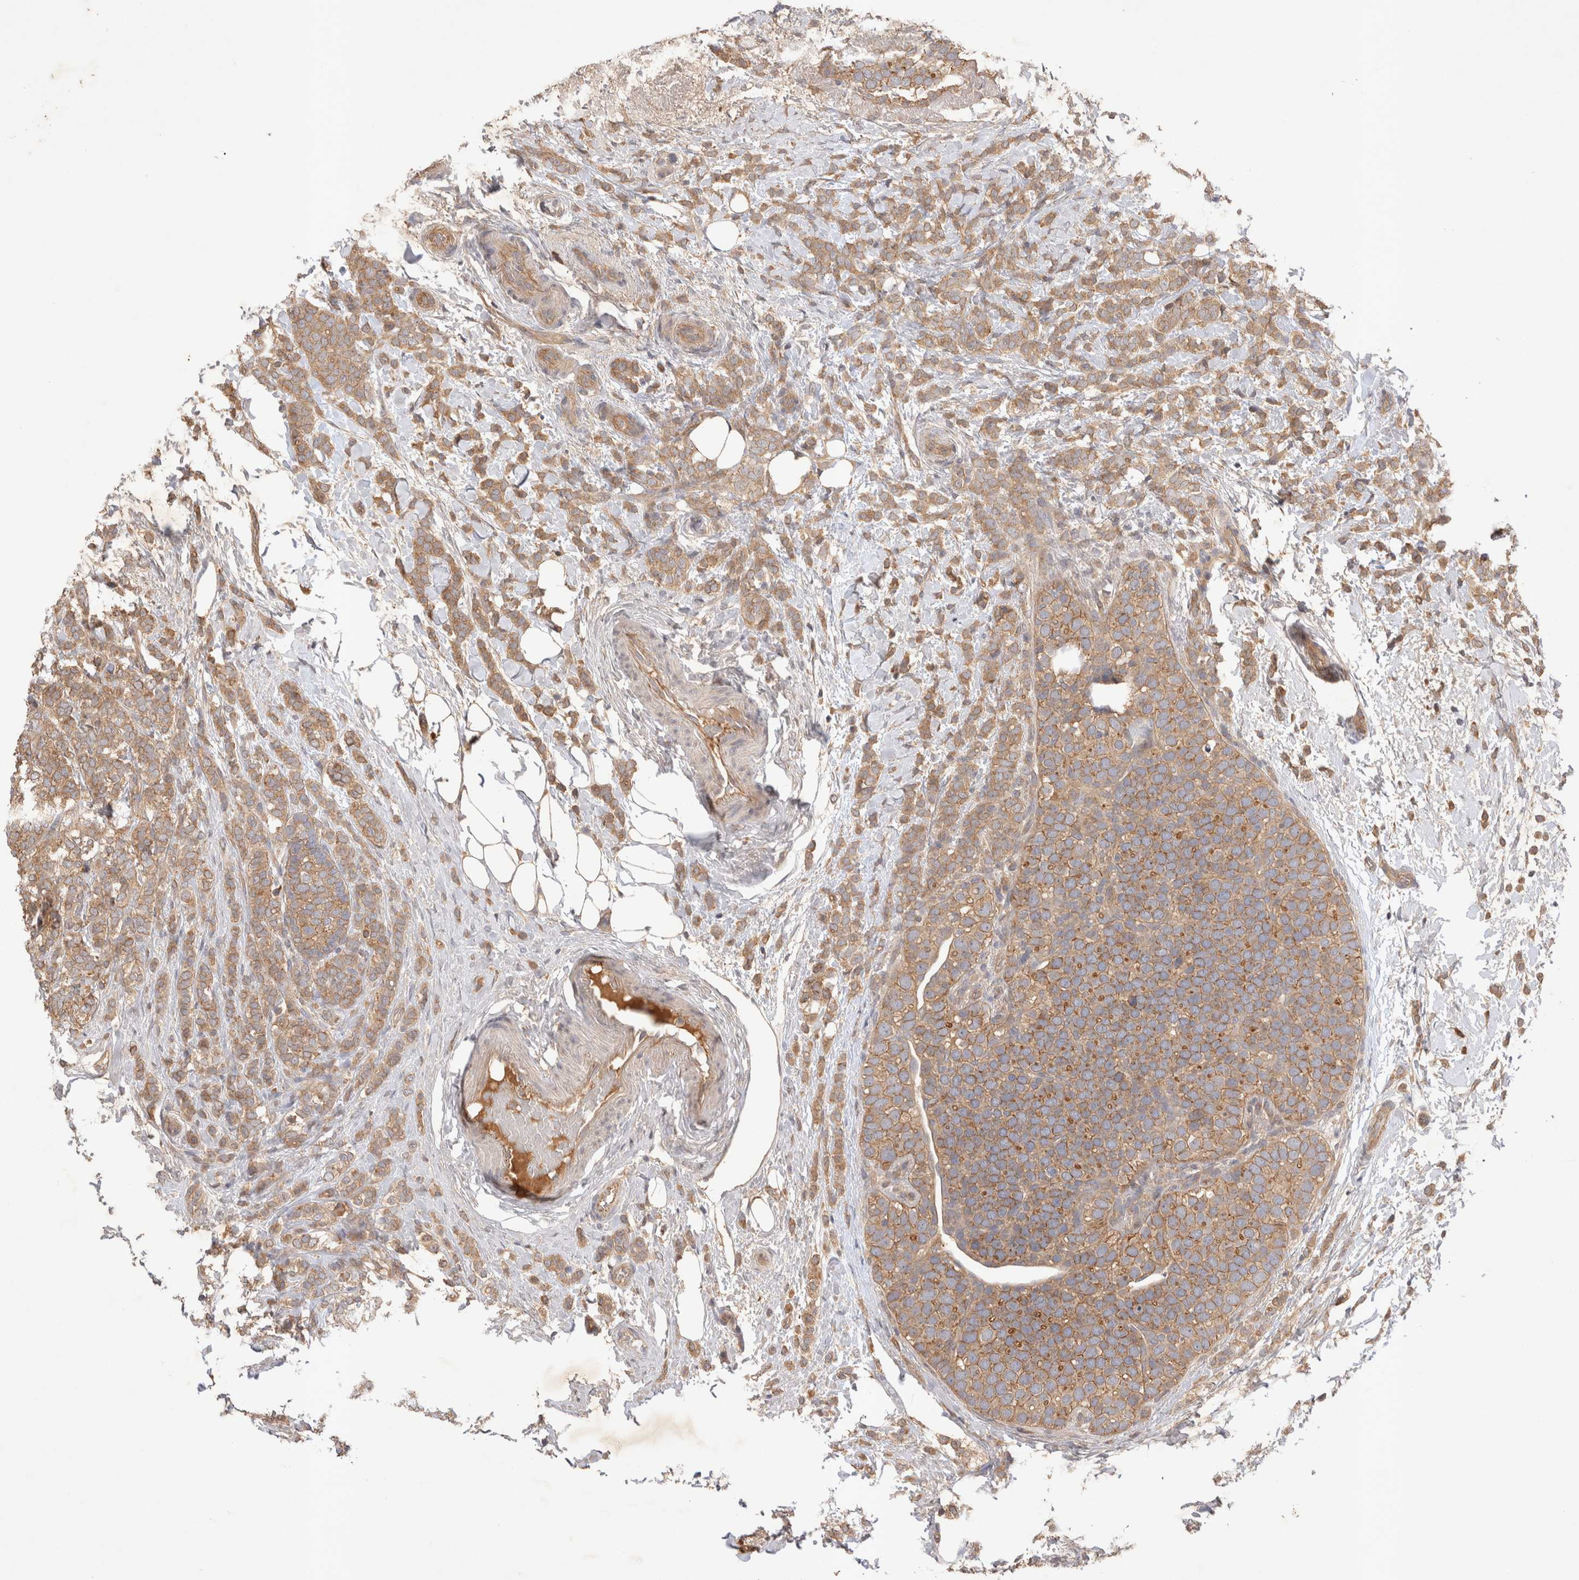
{"staining": {"intensity": "moderate", "quantity": ">75%", "location": "cytoplasmic/membranous"}, "tissue": "breast cancer", "cell_type": "Tumor cells", "image_type": "cancer", "snomed": [{"axis": "morphology", "description": "Lobular carcinoma"}, {"axis": "topography", "description": "Breast"}], "caption": "This histopathology image demonstrates IHC staining of human lobular carcinoma (breast), with medium moderate cytoplasmic/membranous expression in about >75% of tumor cells.", "gene": "YES1", "patient": {"sex": "female", "age": 50}}